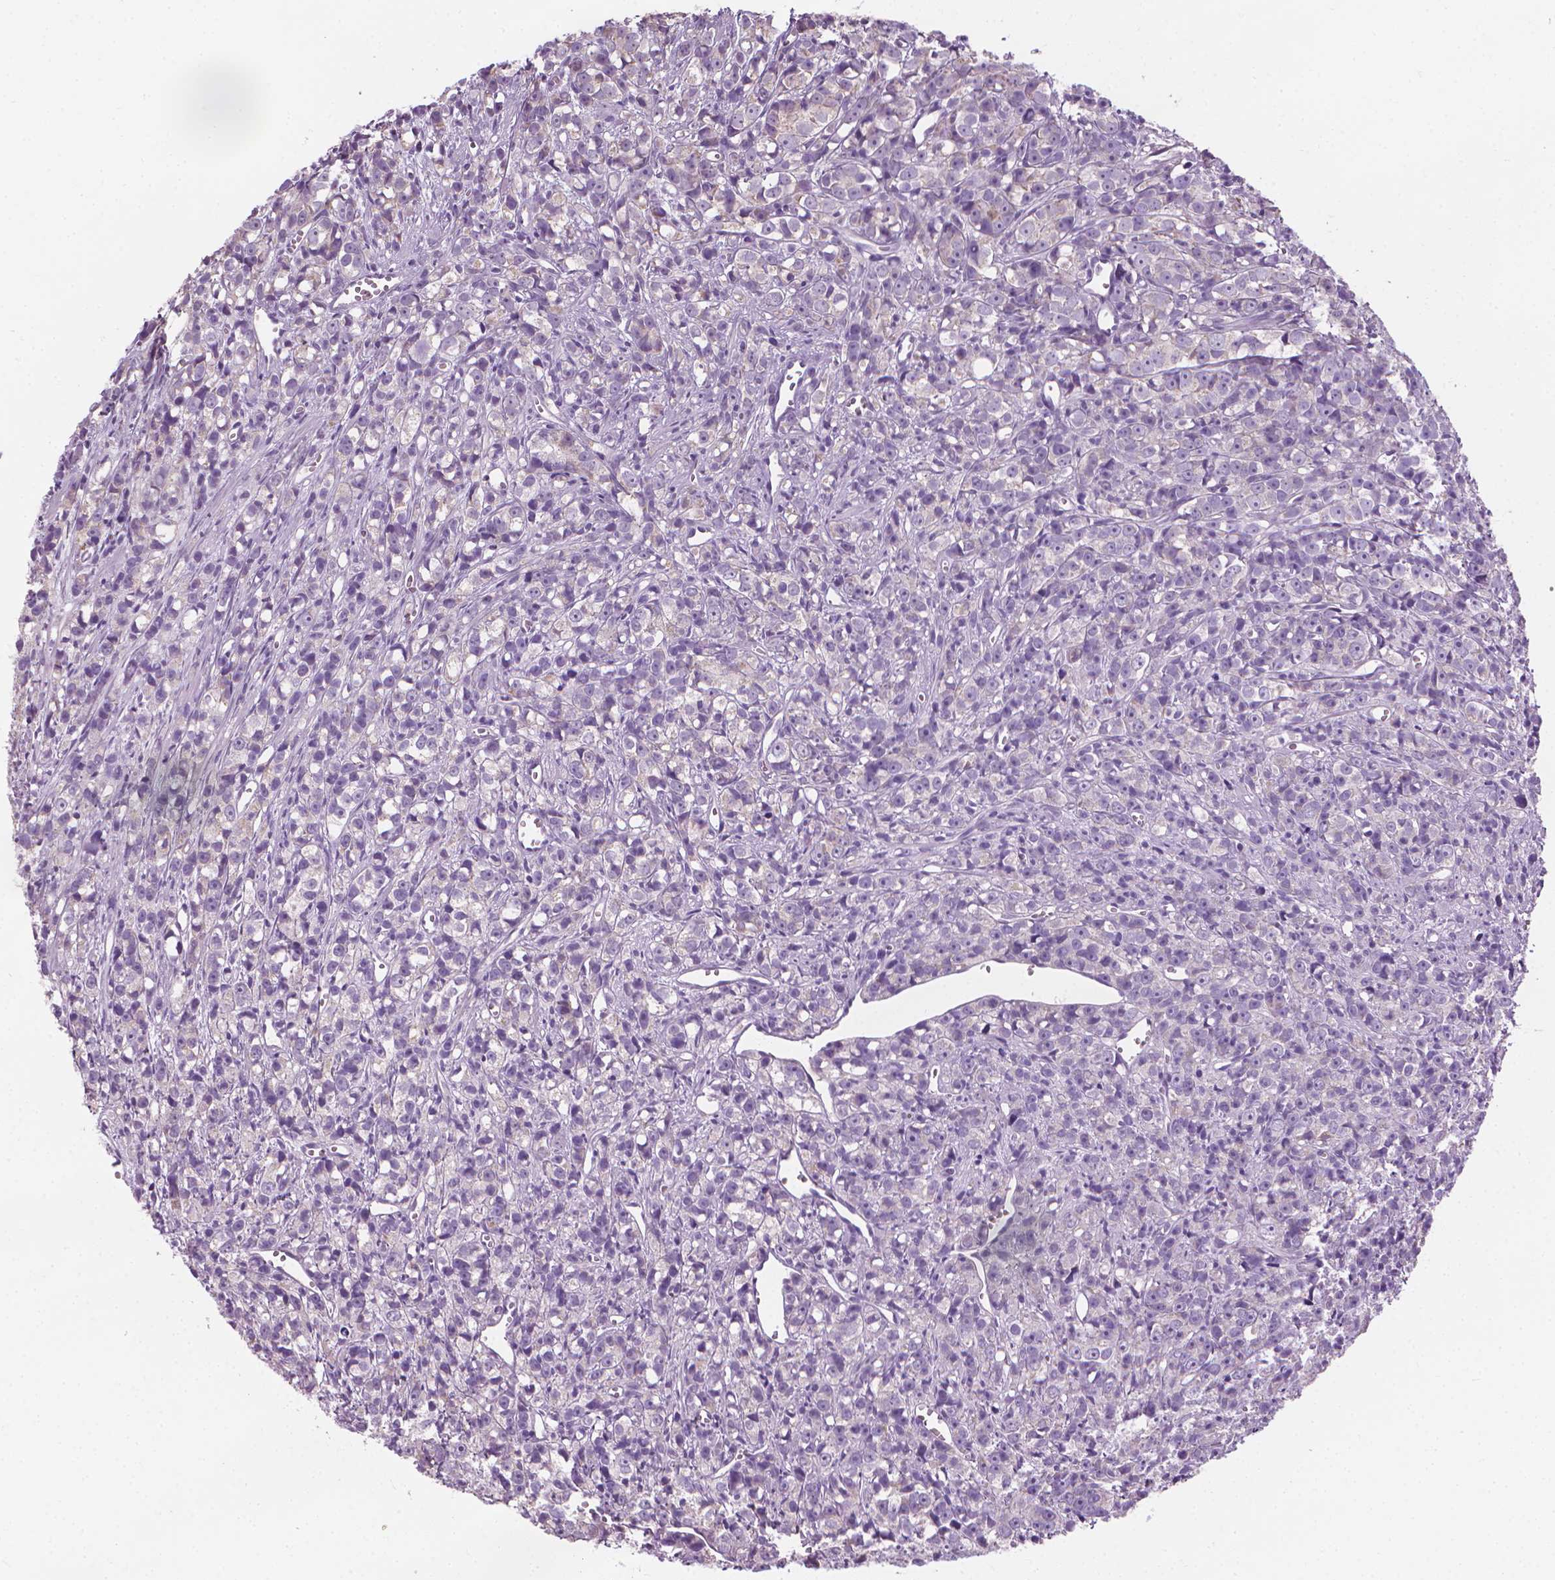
{"staining": {"intensity": "negative", "quantity": "none", "location": "none"}, "tissue": "prostate cancer", "cell_type": "Tumor cells", "image_type": "cancer", "snomed": [{"axis": "morphology", "description": "Adenocarcinoma, High grade"}, {"axis": "topography", "description": "Prostate"}], "caption": "Immunohistochemistry of prostate cancer (adenocarcinoma (high-grade)) shows no staining in tumor cells.", "gene": "CFAP126", "patient": {"sex": "male", "age": 77}}